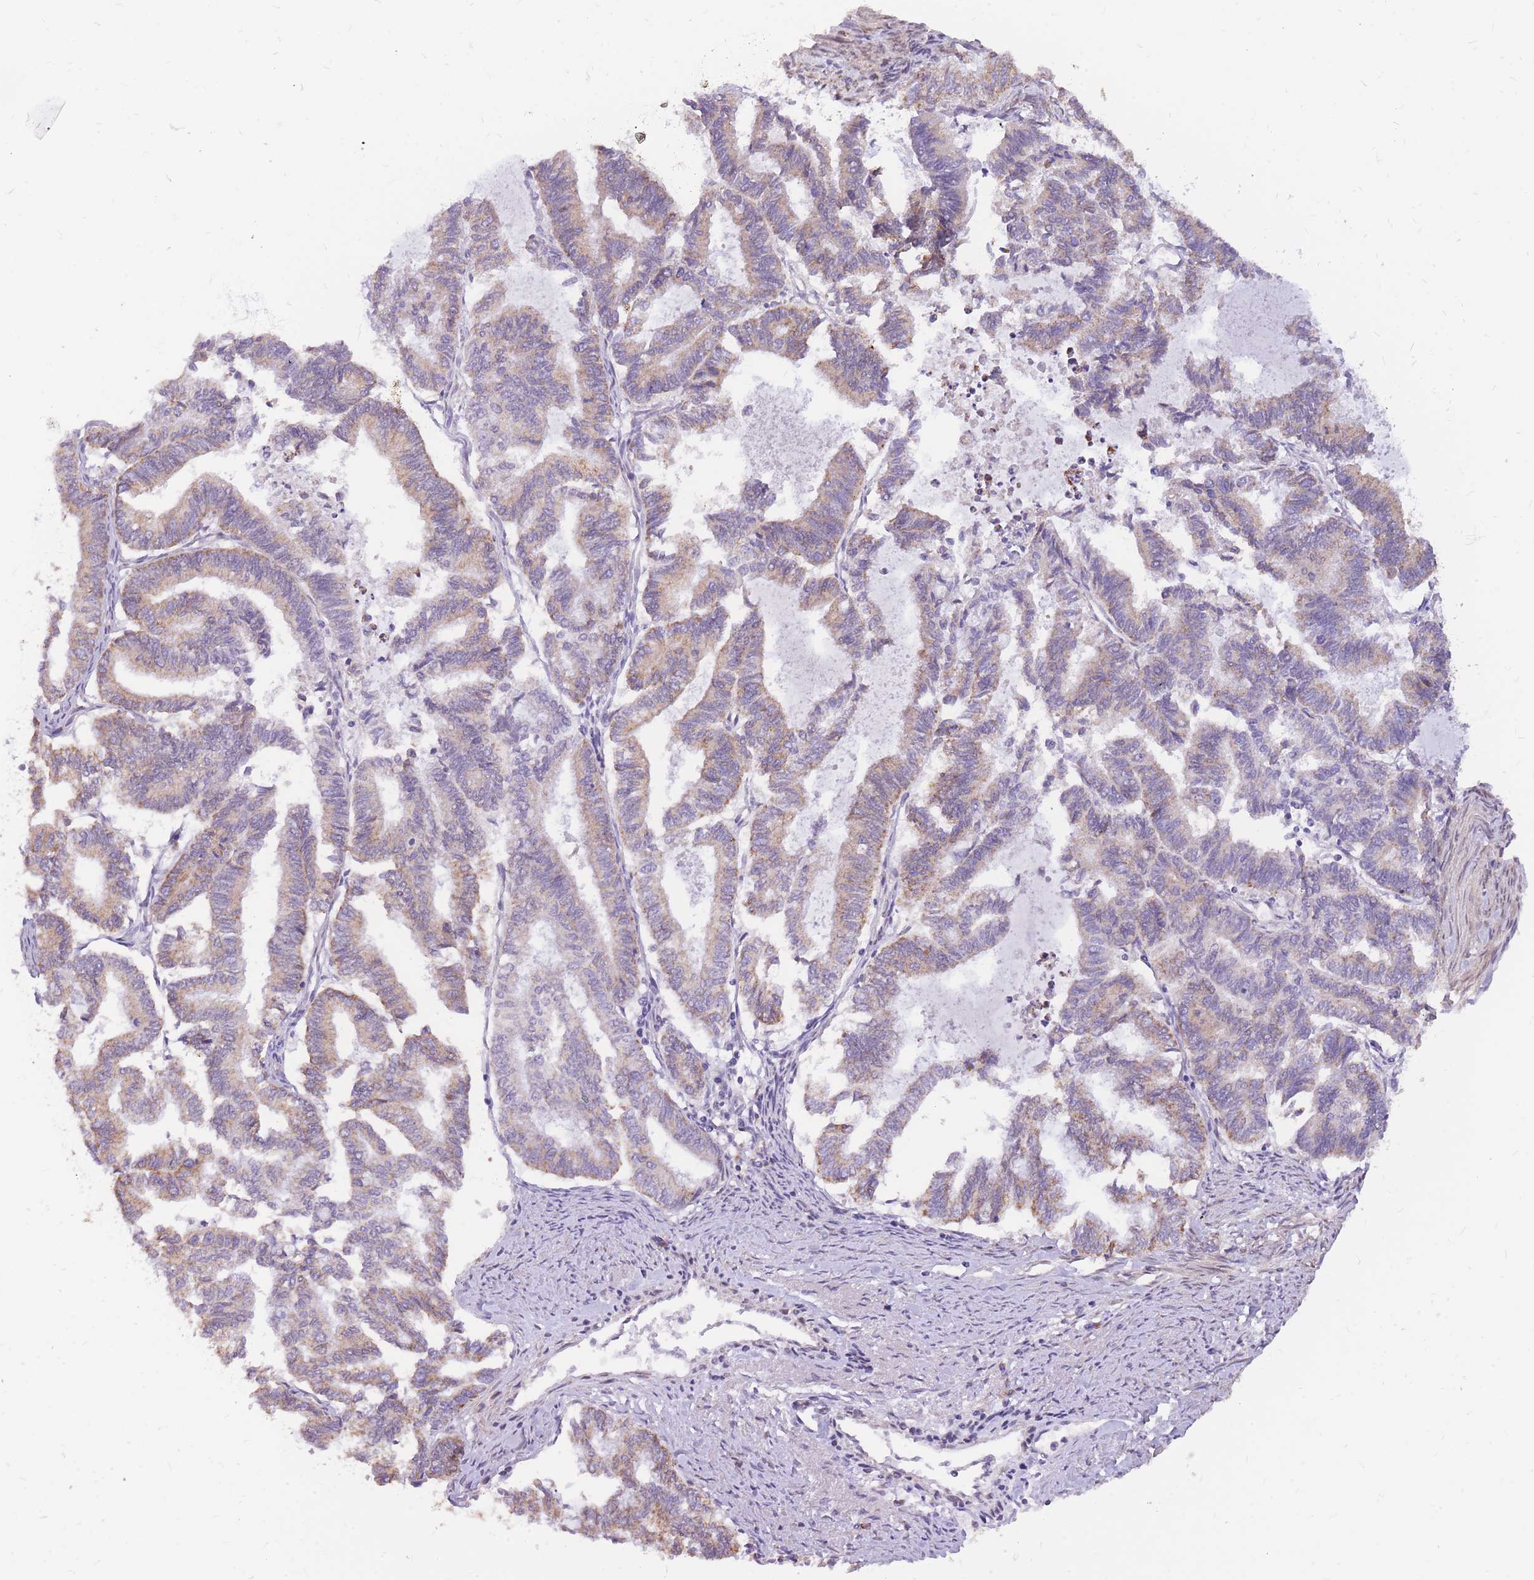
{"staining": {"intensity": "weak", "quantity": "25%-75%", "location": "cytoplasmic/membranous"}, "tissue": "endometrial cancer", "cell_type": "Tumor cells", "image_type": "cancer", "snomed": [{"axis": "morphology", "description": "Adenocarcinoma, NOS"}, {"axis": "topography", "description": "Endometrium"}], "caption": "A brown stain shows weak cytoplasmic/membranous expression of a protein in human endometrial cancer (adenocarcinoma) tumor cells.", "gene": "MINDY2", "patient": {"sex": "female", "age": 79}}